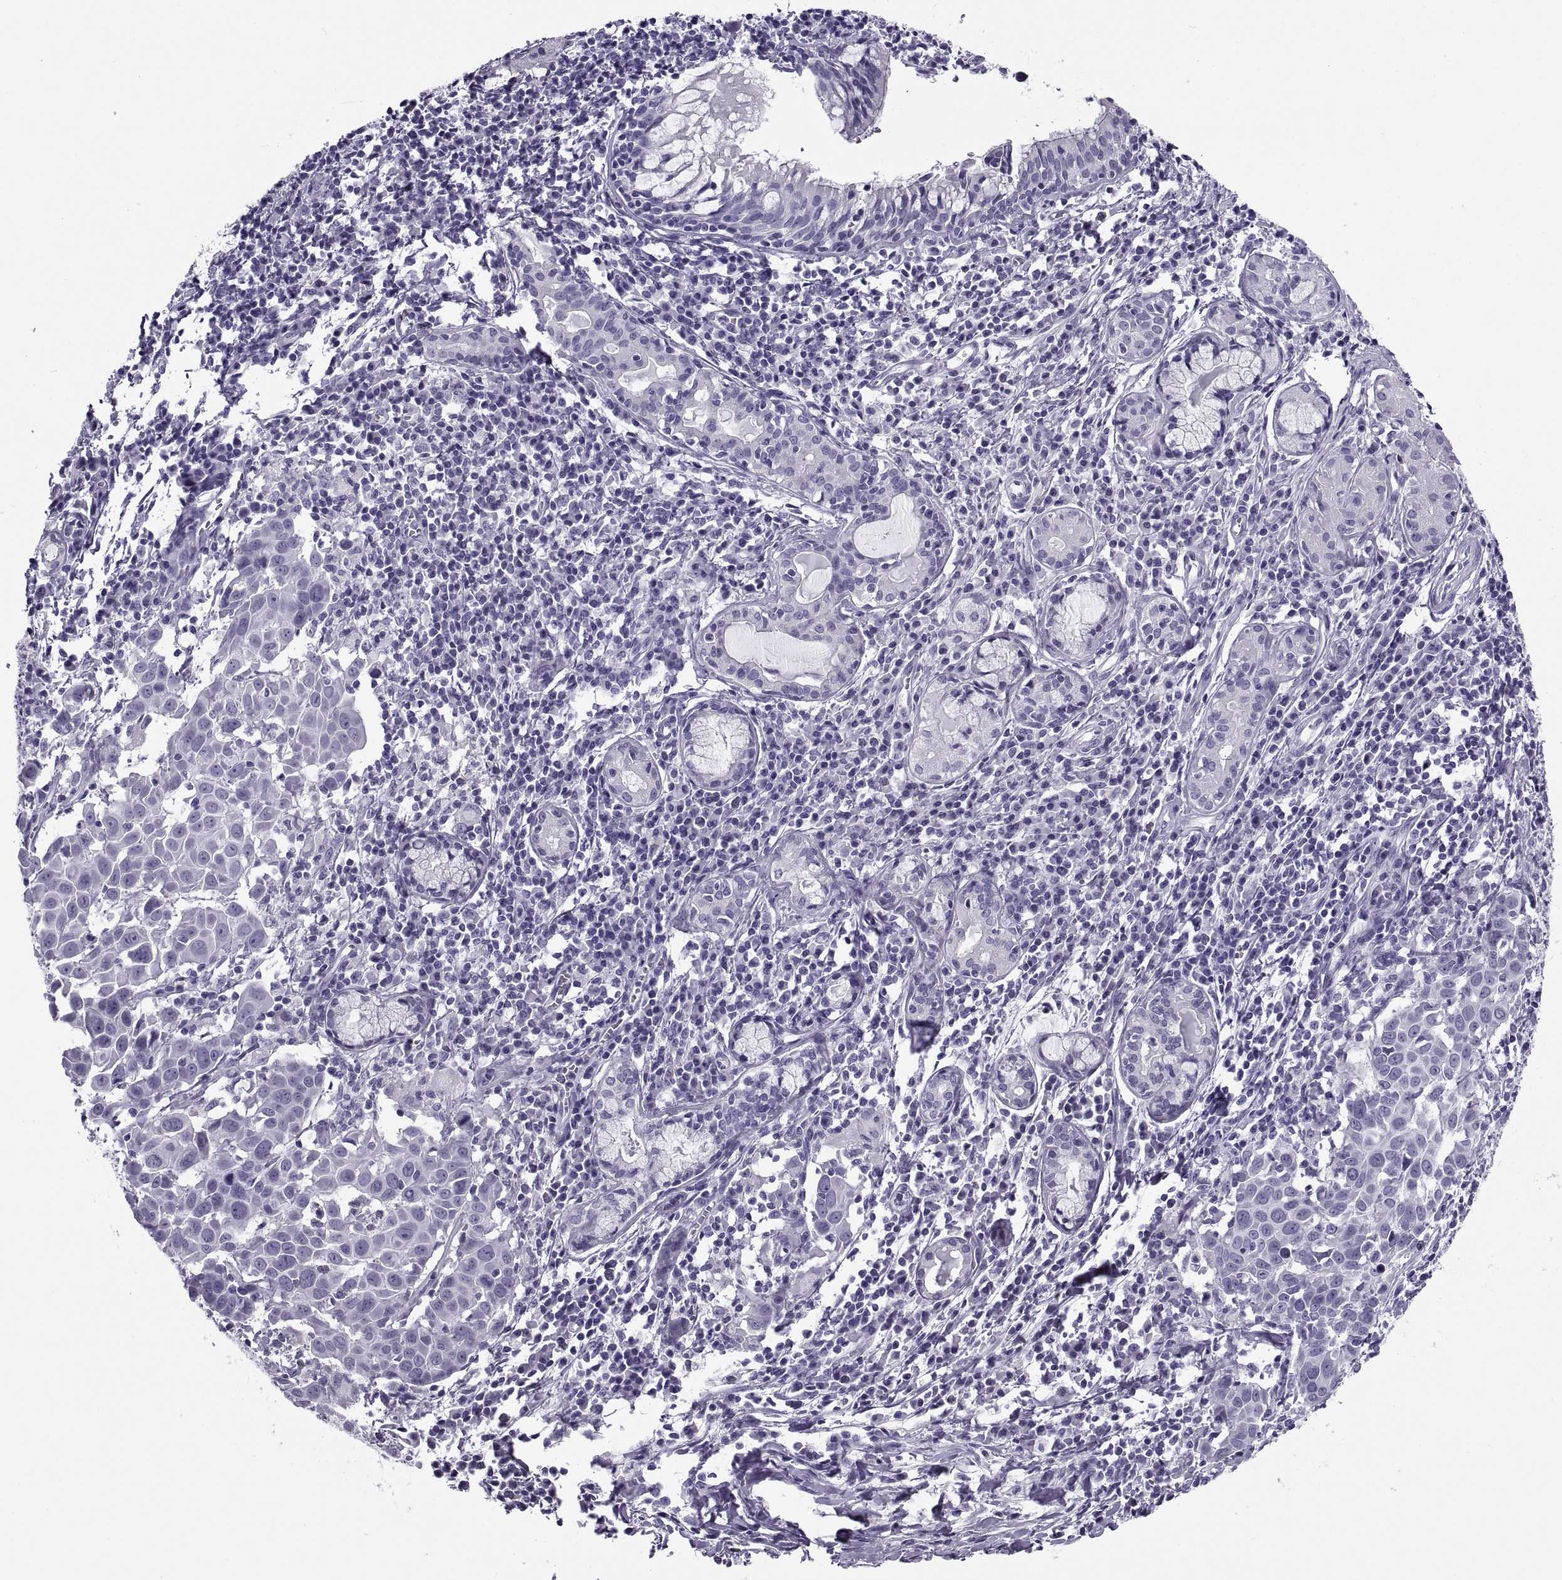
{"staining": {"intensity": "negative", "quantity": "none", "location": "none"}, "tissue": "lung cancer", "cell_type": "Tumor cells", "image_type": "cancer", "snomed": [{"axis": "morphology", "description": "Squamous cell carcinoma, NOS"}, {"axis": "topography", "description": "Lung"}], "caption": "Immunohistochemical staining of human lung cancer (squamous cell carcinoma) displays no significant staining in tumor cells.", "gene": "RLBP1", "patient": {"sex": "male", "age": 57}}